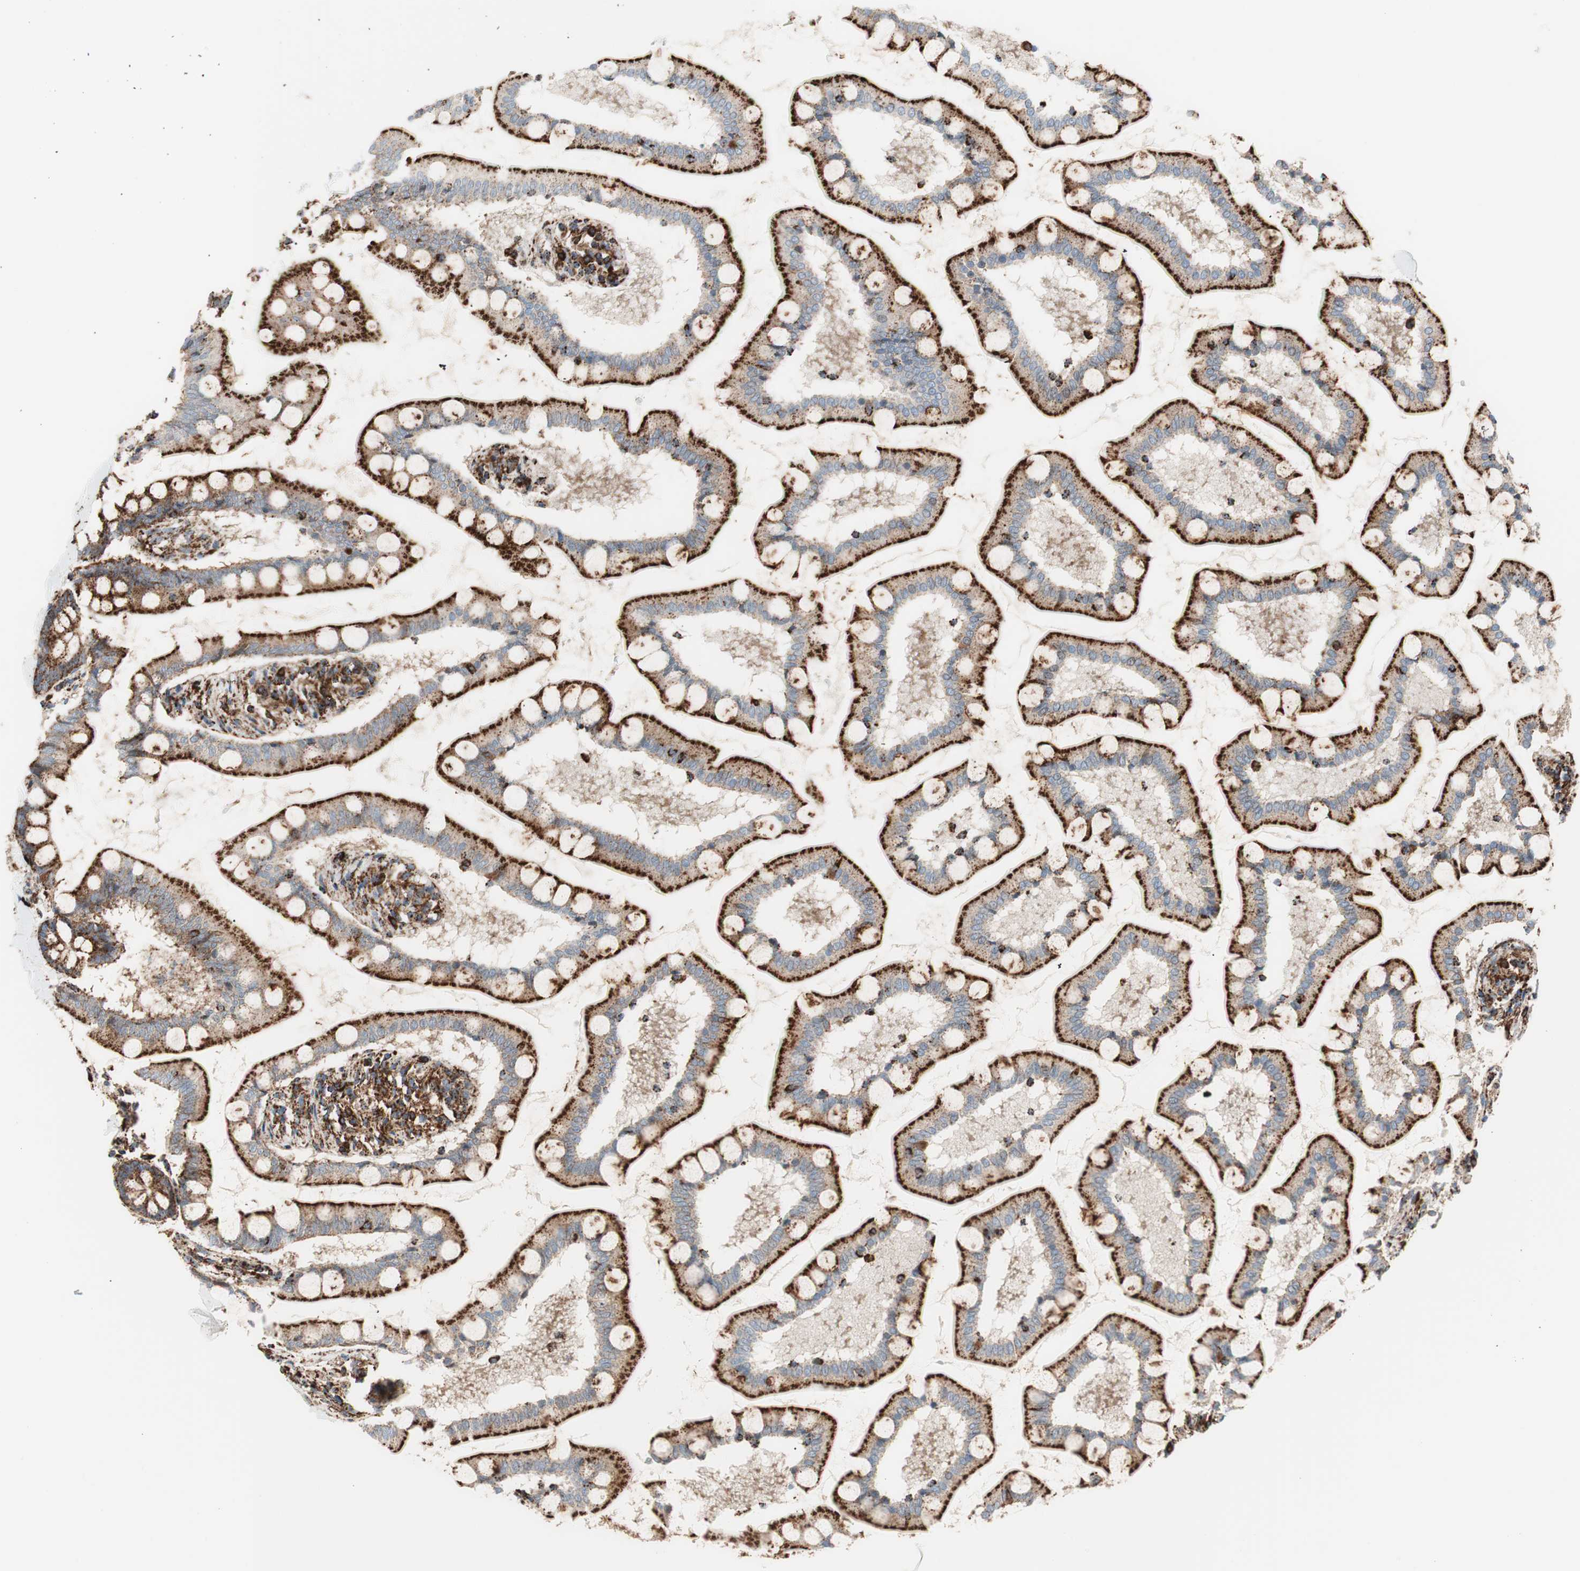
{"staining": {"intensity": "strong", "quantity": ">75%", "location": "cytoplasmic/membranous"}, "tissue": "small intestine", "cell_type": "Glandular cells", "image_type": "normal", "snomed": [{"axis": "morphology", "description": "Normal tissue, NOS"}, {"axis": "topography", "description": "Small intestine"}], "caption": "Immunohistochemistry (IHC) of normal small intestine reveals high levels of strong cytoplasmic/membranous staining in about >75% of glandular cells. (Brightfield microscopy of DAB IHC at high magnification).", "gene": "LAMP1", "patient": {"sex": "male", "age": 41}}